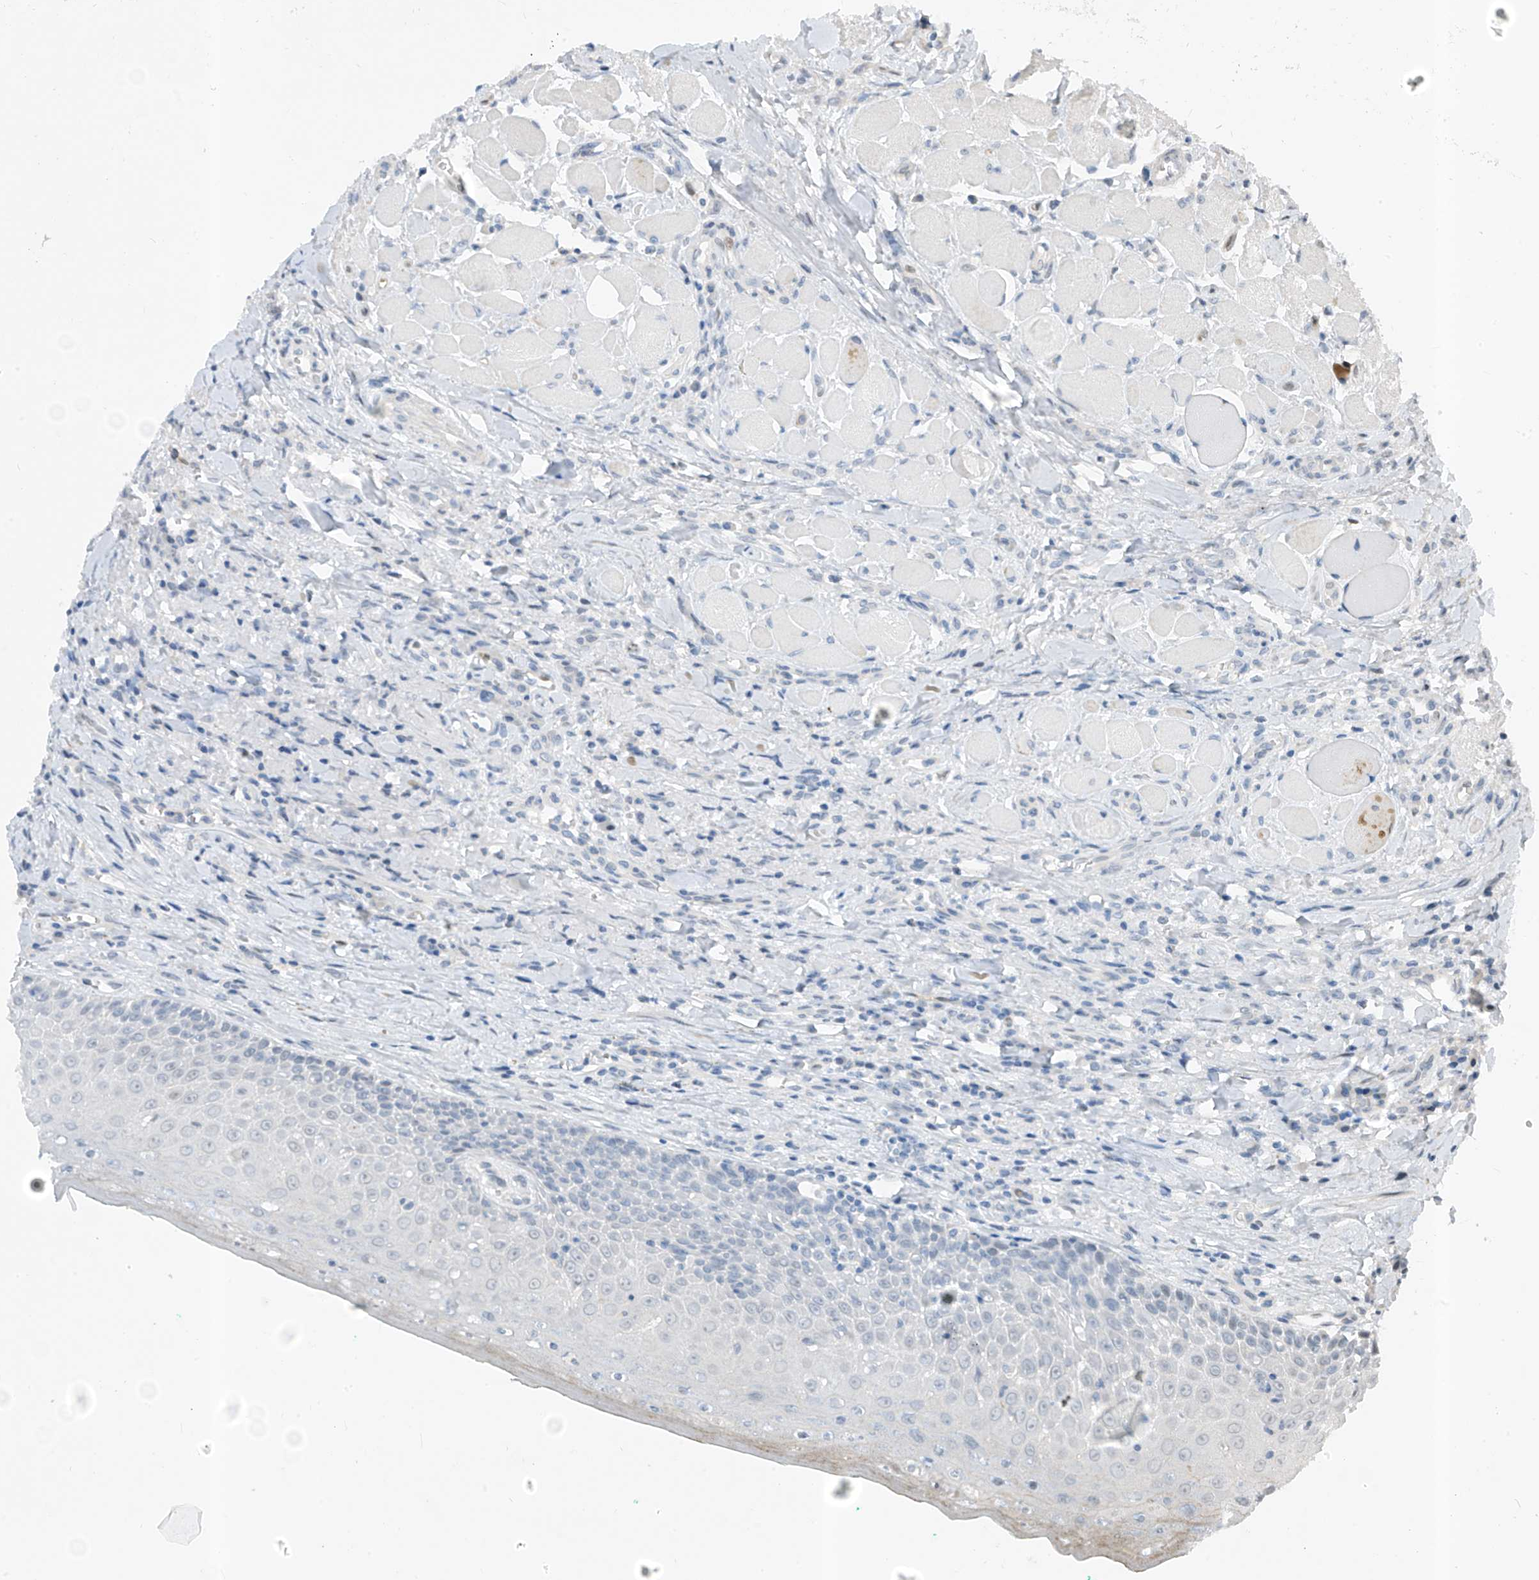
{"staining": {"intensity": "negative", "quantity": "none", "location": "none"}, "tissue": "oral mucosa", "cell_type": "Squamous epithelial cells", "image_type": "normal", "snomed": [{"axis": "morphology", "description": "Normal tissue, NOS"}, {"axis": "topography", "description": "Oral tissue"}], "caption": "There is no significant positivity in squamous epithelial cells of oral mucosa. Nuclei are stained in blue.", "gene": "RBP7", "patient": {"sex": "female", "age": 70}}